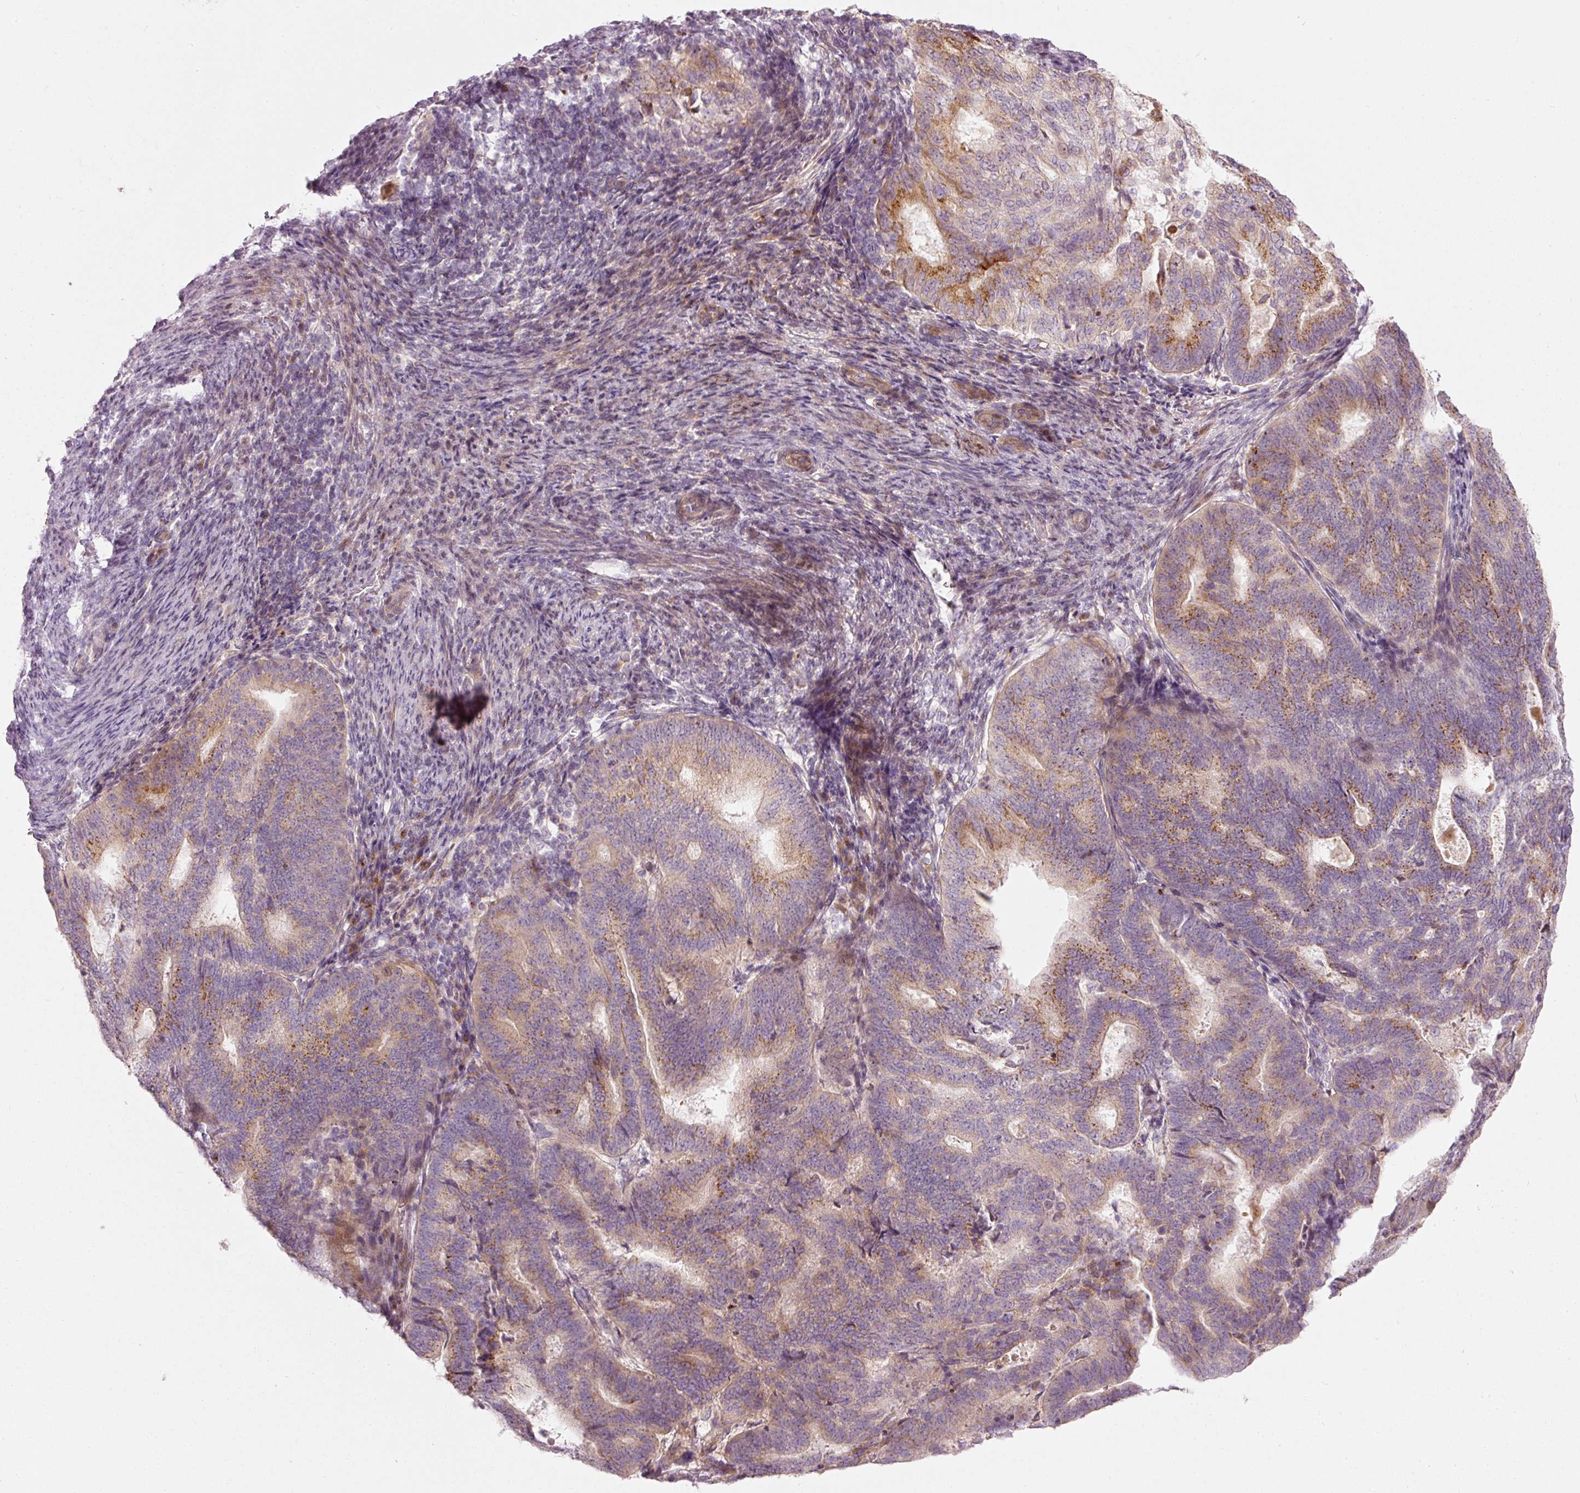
{"staining": {"intensity": "moderate", "quantity": "25%-75%", "location": "cytoplasmic/membranous"}, "tissue": "endometrial cancer", "cell_type": "Tumor cells", "image_type": "cancer", "snomed": [{"axis": "morphology", "description": "Adenocarcinoma, NOS"}, {"axis": "topography", "description": "Endometrium"}], "caption": "About 25%-75% of tumor cells in human adenocarcinoma (endometrial) display moderate cytoplasmic/membranous protein positivity as visualized by brown immunohistochemical staining.", "gene": "SLC20A1", "patient": {"sex": "female", "age": 70}}